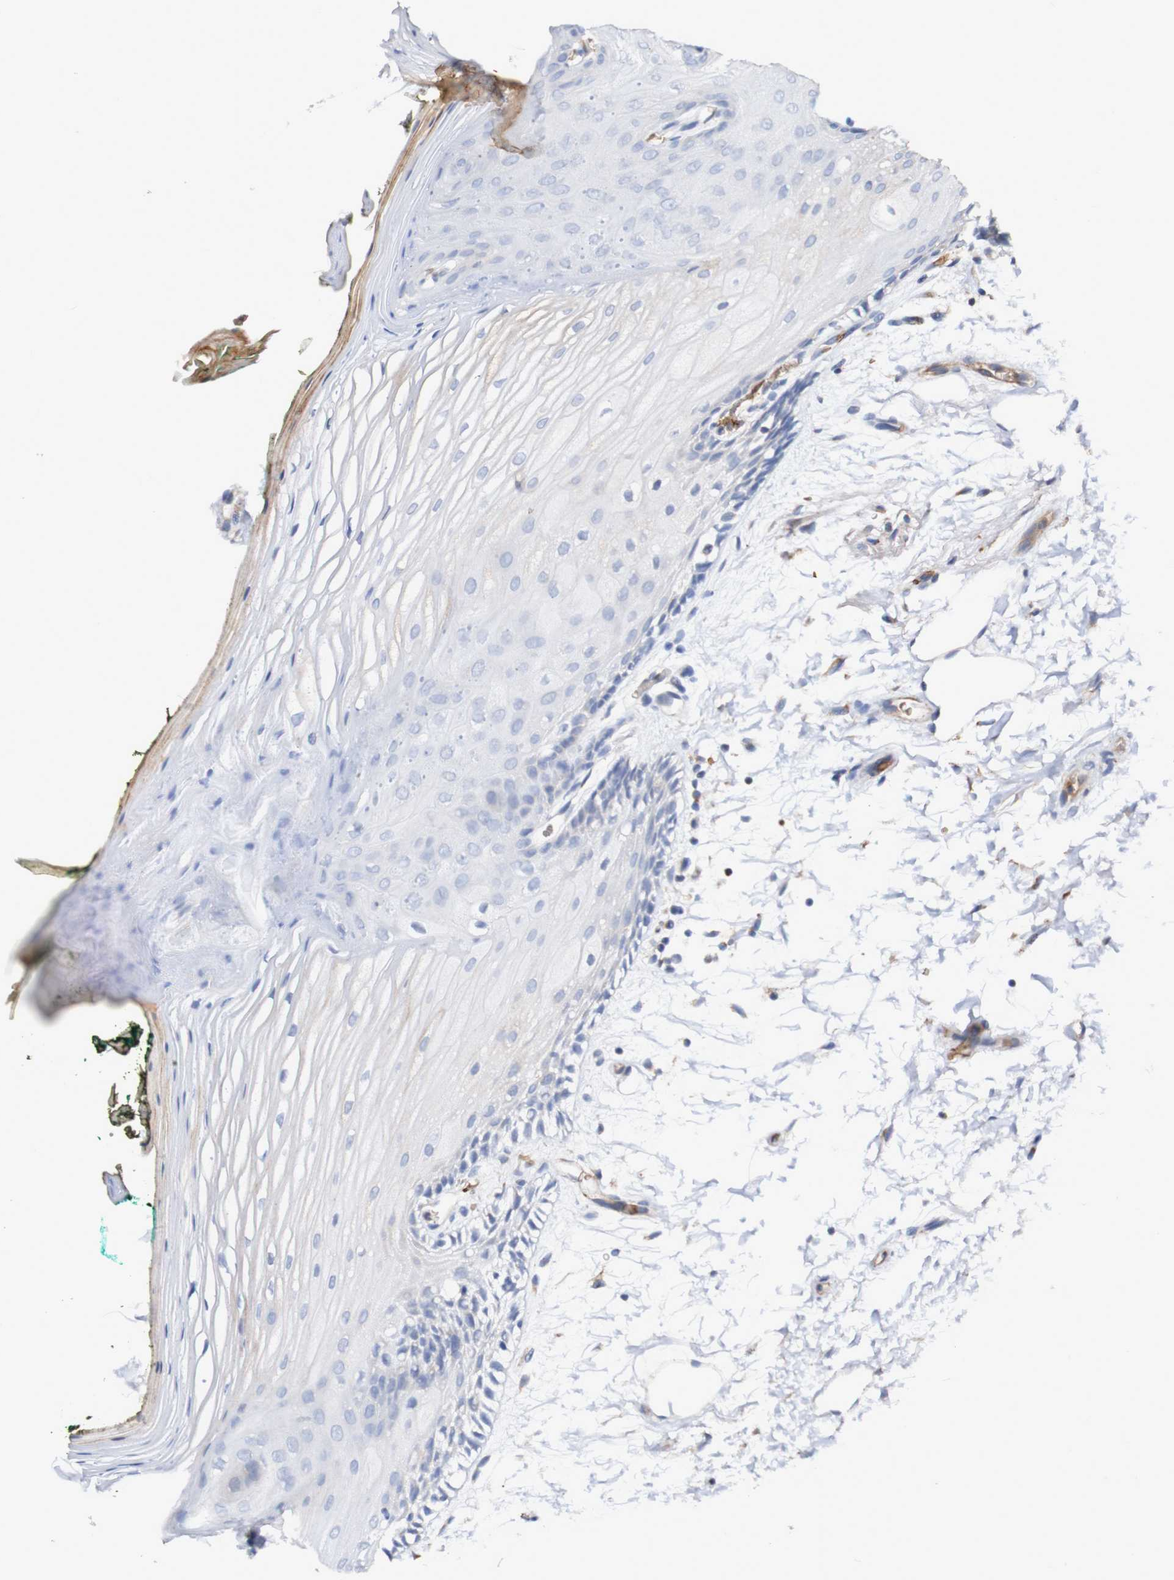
{"staining": {"intensity": "negative", "quantity": "none", "location": "none"}, "tissue": "oral mucosa", "cell_type": "Squamous epithelial cells", "image_type": "normal", "snomed": [{"axis": "morphology", "description": "Normal tissue, NOS"}, {"axis": "topography", "description": "Skeletal muscle"}, {"axis": "topography", "description": "Oral tissue"}, {"axis": "topography", "description": "Peripheral nerve tissue"}], "caption": "An IHC histopathology image of unremarkable oral mucosa is shown. There is no staining in squamous epithelial cells of oral mucosa. (Stains: DAB (3,3'-diaminobenzidine) immunohistochemistry with hematoxylin counter stain, Microscopy: brightfield microscopy at high magnification).", "gene": "WNT4", "patient": {"sex": "female", "age": 84}}